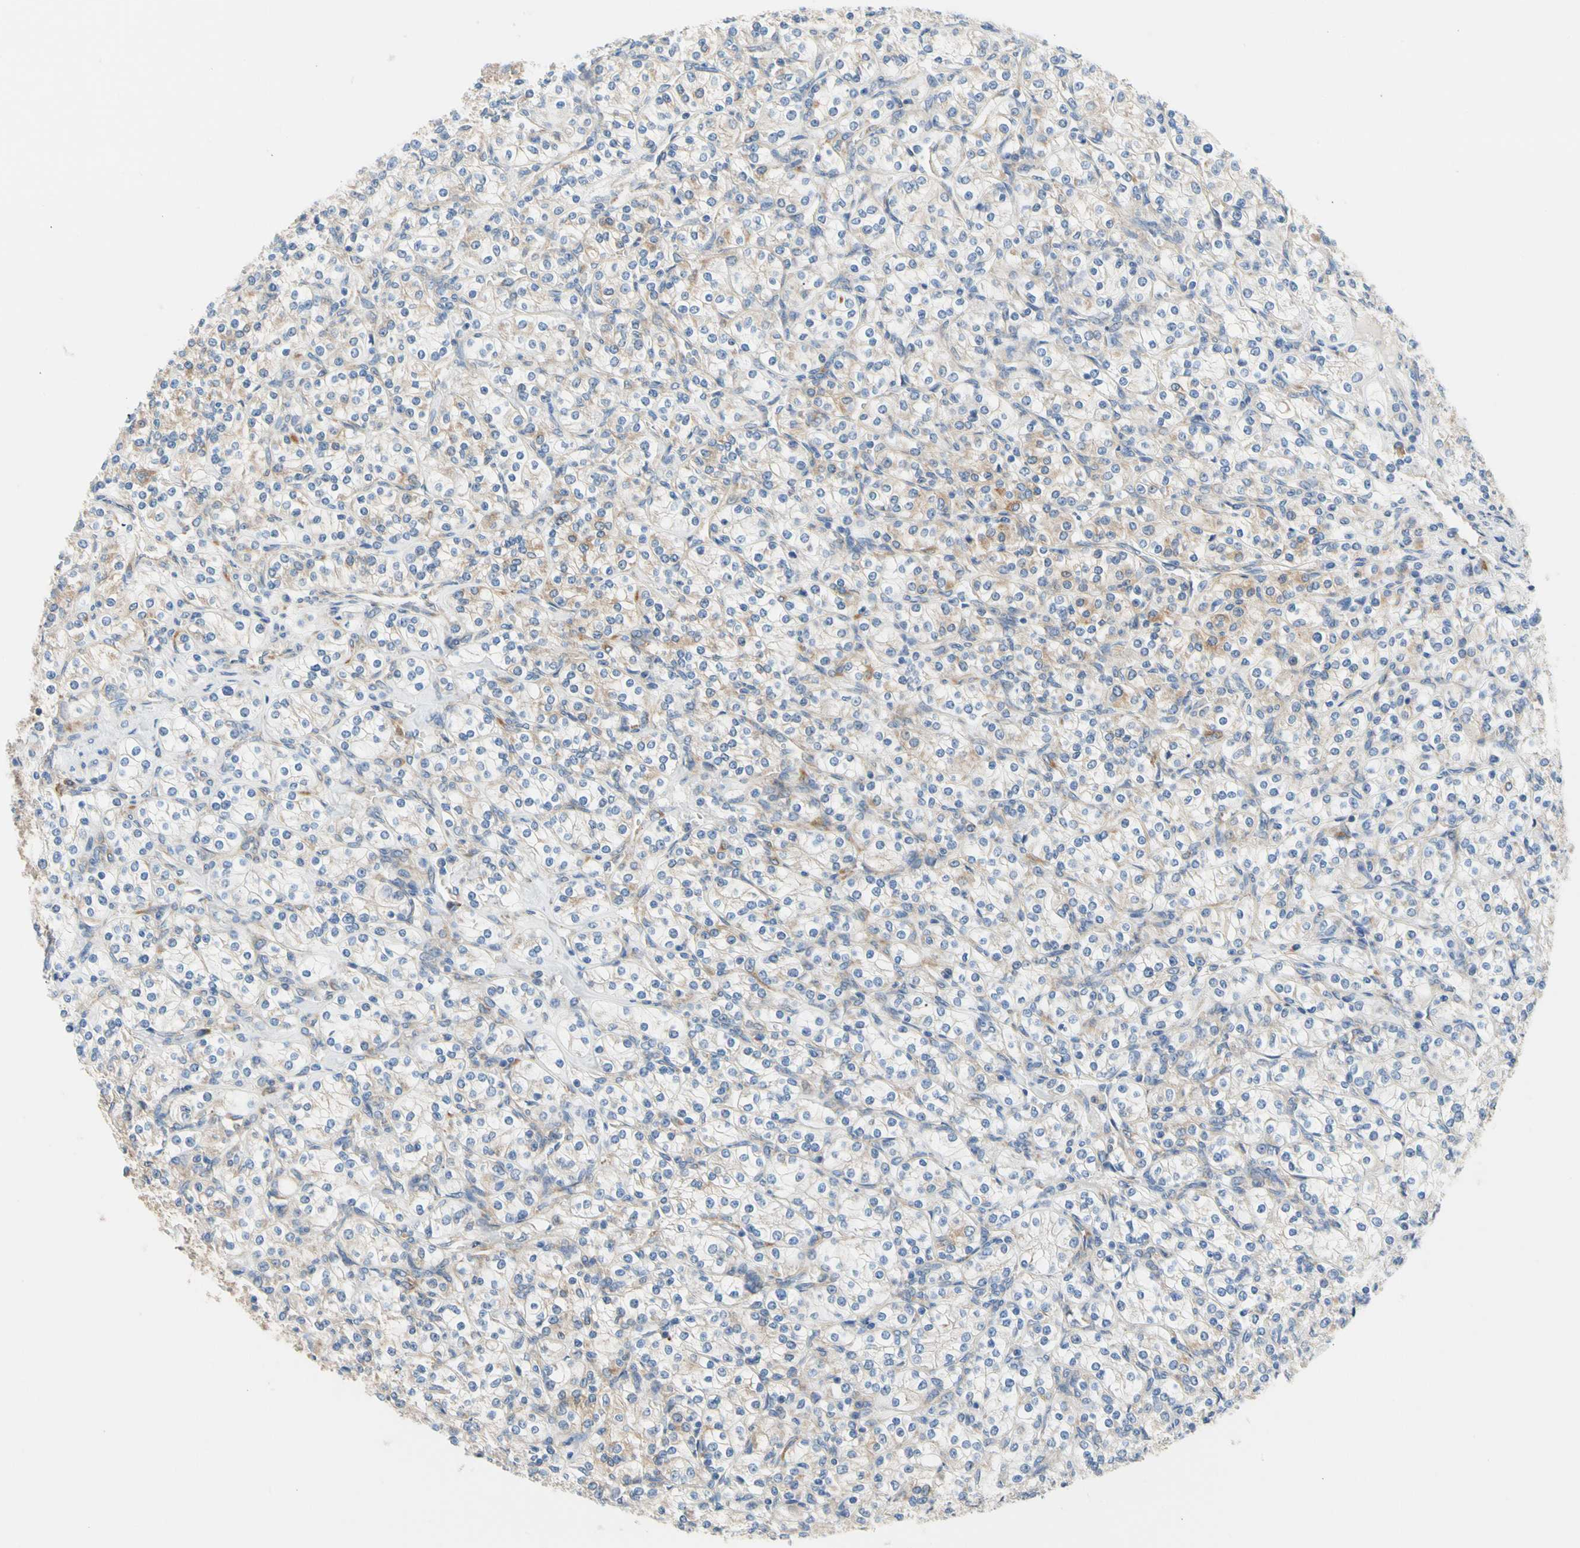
{"staining": {"intensity": "weak", "quantity": "25%-75%", "location": "cytoplasmic/membranous"}, "tissue": "renal cancer", "cell_type": "Tumor cells", "image_type": "cancer", "snomed": [{"axis": "morphology", "description": "Adenocarcinoma, NOS"}, {"axis": "topography", "description": "Kidney"}], "caption": "DAB immunohistochemical staining of human renal cancer demonstrates weak cytoplasmic/membranous protein positivity in approximately 25%-75% of tumor cells.", "gene": "GPHN", "patient": {"sex": "male", "age": 77}}